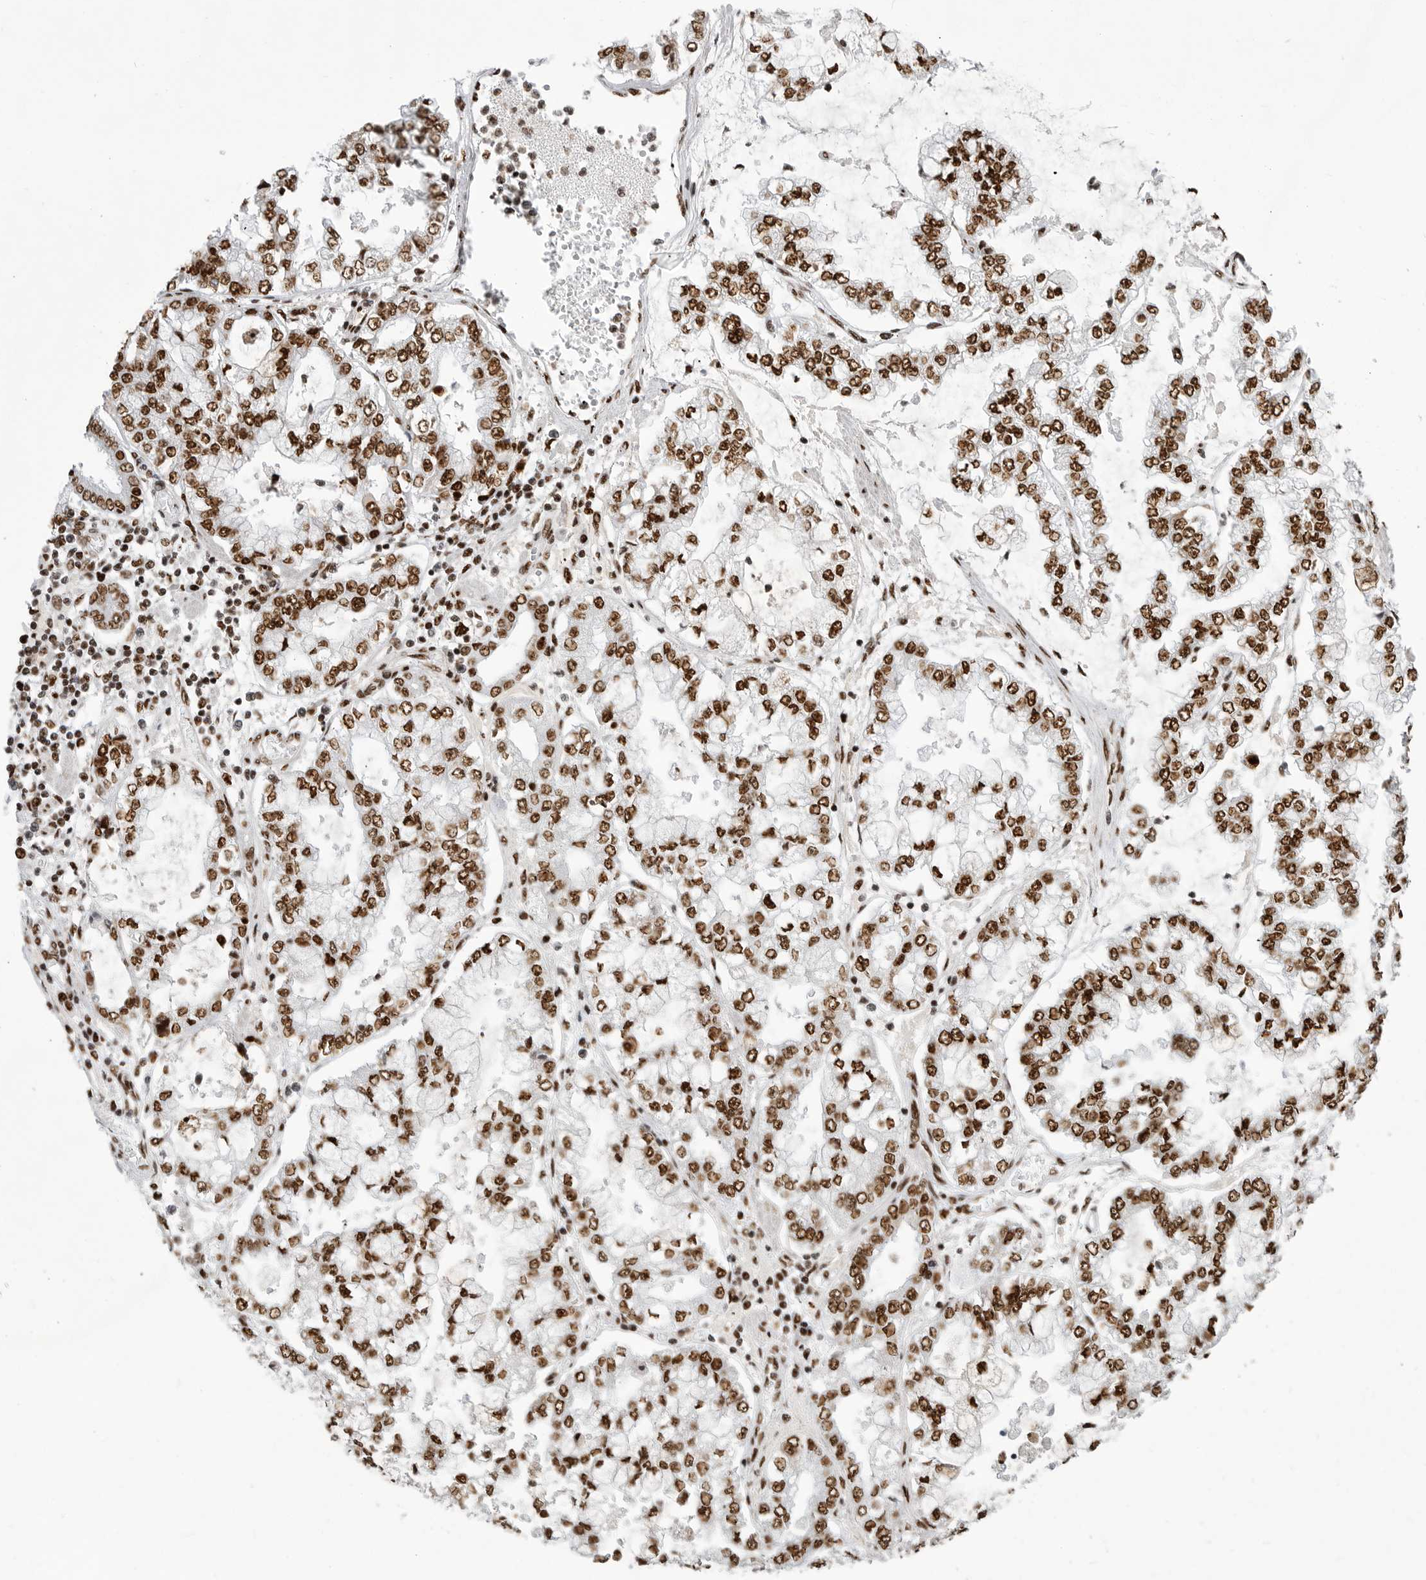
{"staining": {"intensity": "moderate", "quantity": ">75%", "location": "nuclear"}, "tissue": "stomach cancer", "cell_type": "Tumor cells", "image_type": "cancer", "snomed": [{"axis": "morphology", "description": "Adenocarcinoma, NOS"}, {"axis": "topography", "description": "Stomach"}], "caption": "Immunohistochemistry micrograph of neoplastic tissue: stomach cancer (adenocarcinoma) stained using immunohistochemistry shows medium levels of moderate protein expression localized specifically in the nuclear of tumor cells, appearing as a nuclear brown color.", "gene": "BCLAF1", "patient": {"sex": "male", "age": 76}}